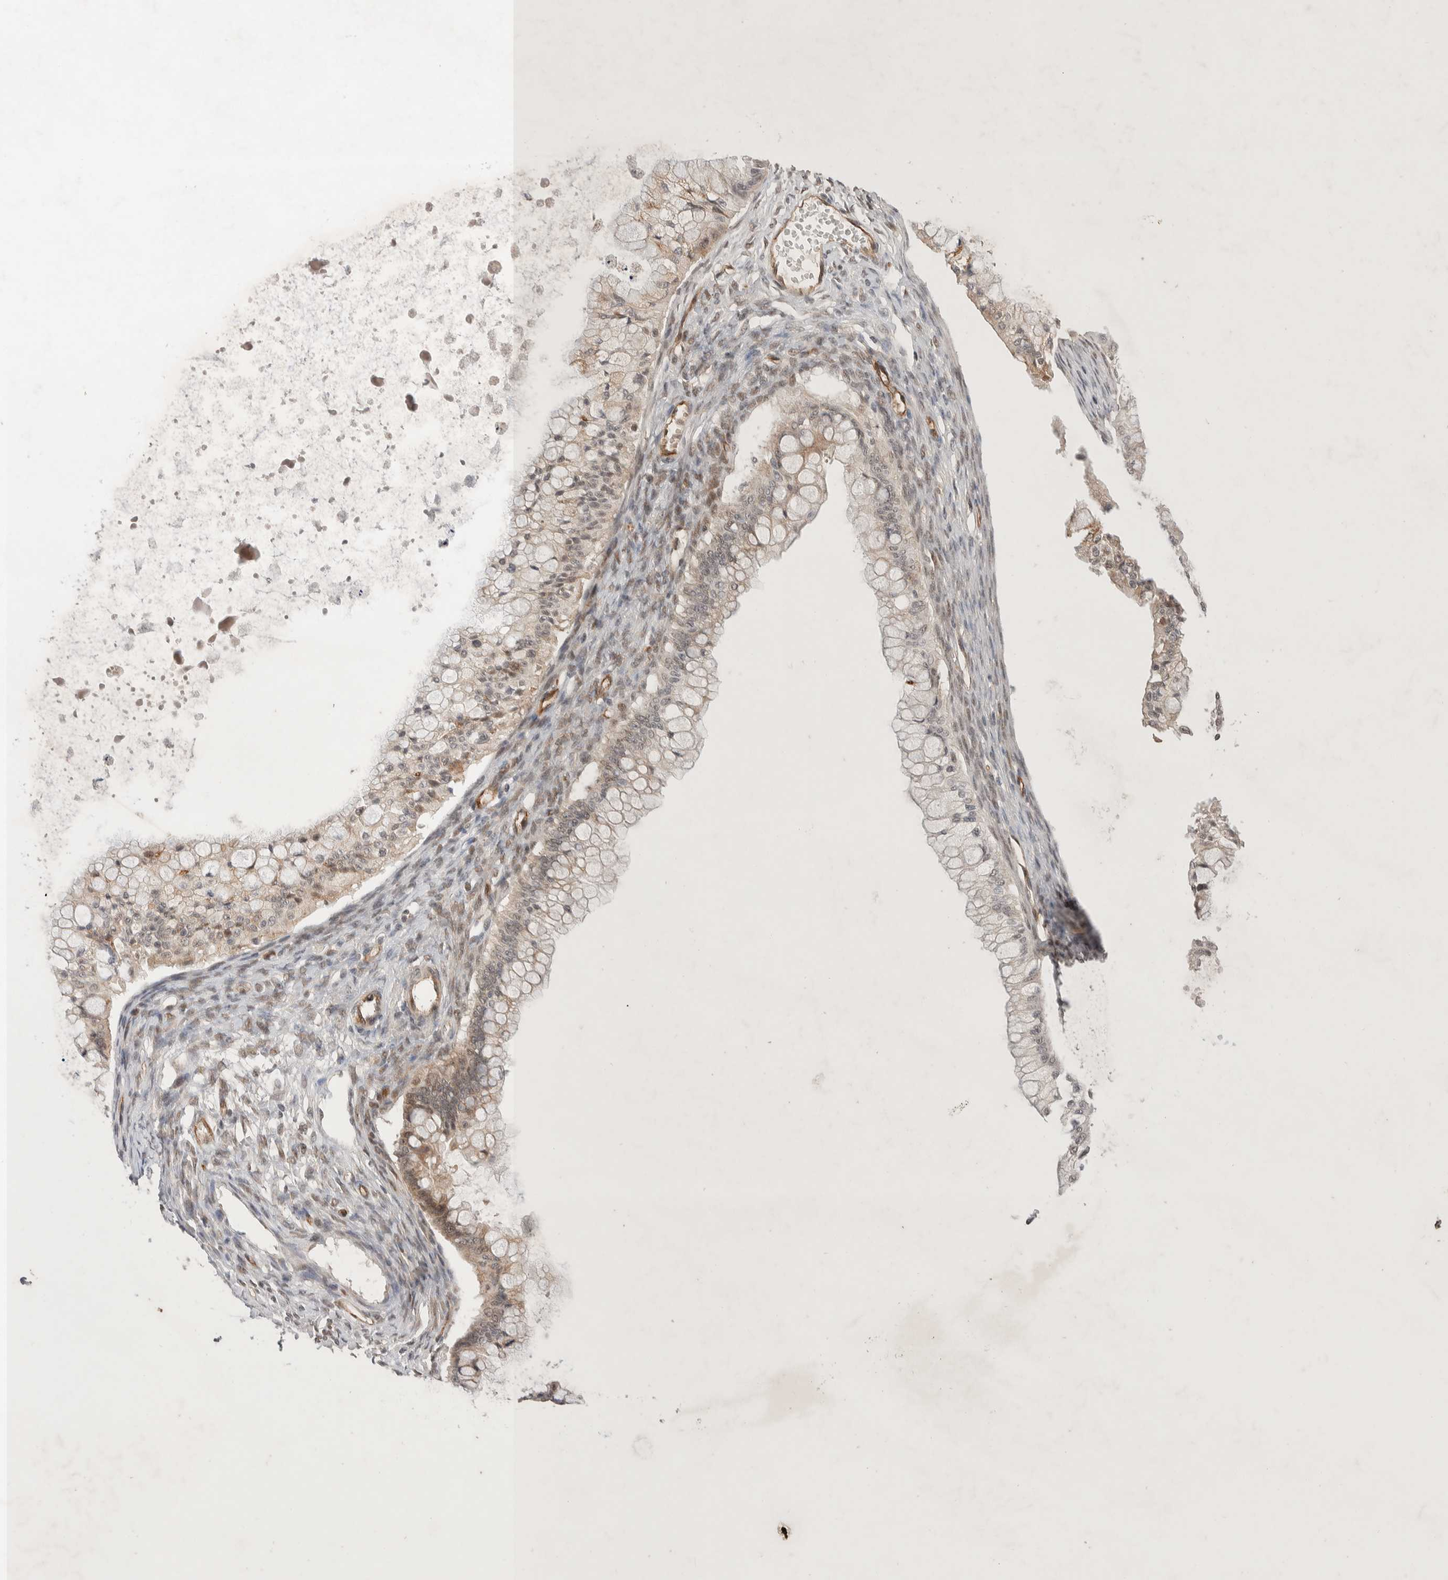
{"staining": {"intensity": "weak", "quantity": "25%-75%", "location": "cytoplasmic/membranous,nuclear"}, "tissue": "ovarian cancer", "cell_type": "Tumor cells", "image_type": "cancer", "snomed": [{"axis": "morphology", "description": "Cystadenocarcinoma, mucinous, NOS"}, {"axis": "topography", "description": "Ovary"}], "caption": "Weak cytoplasmic/membranous and nuclear protein staining is identified in approximately 25%-75% of tumor cells in ovarian mucinous cystadenocarcinoma.", "gene": "ZNF704", "patient": {"sex": "female", "age": 57}}